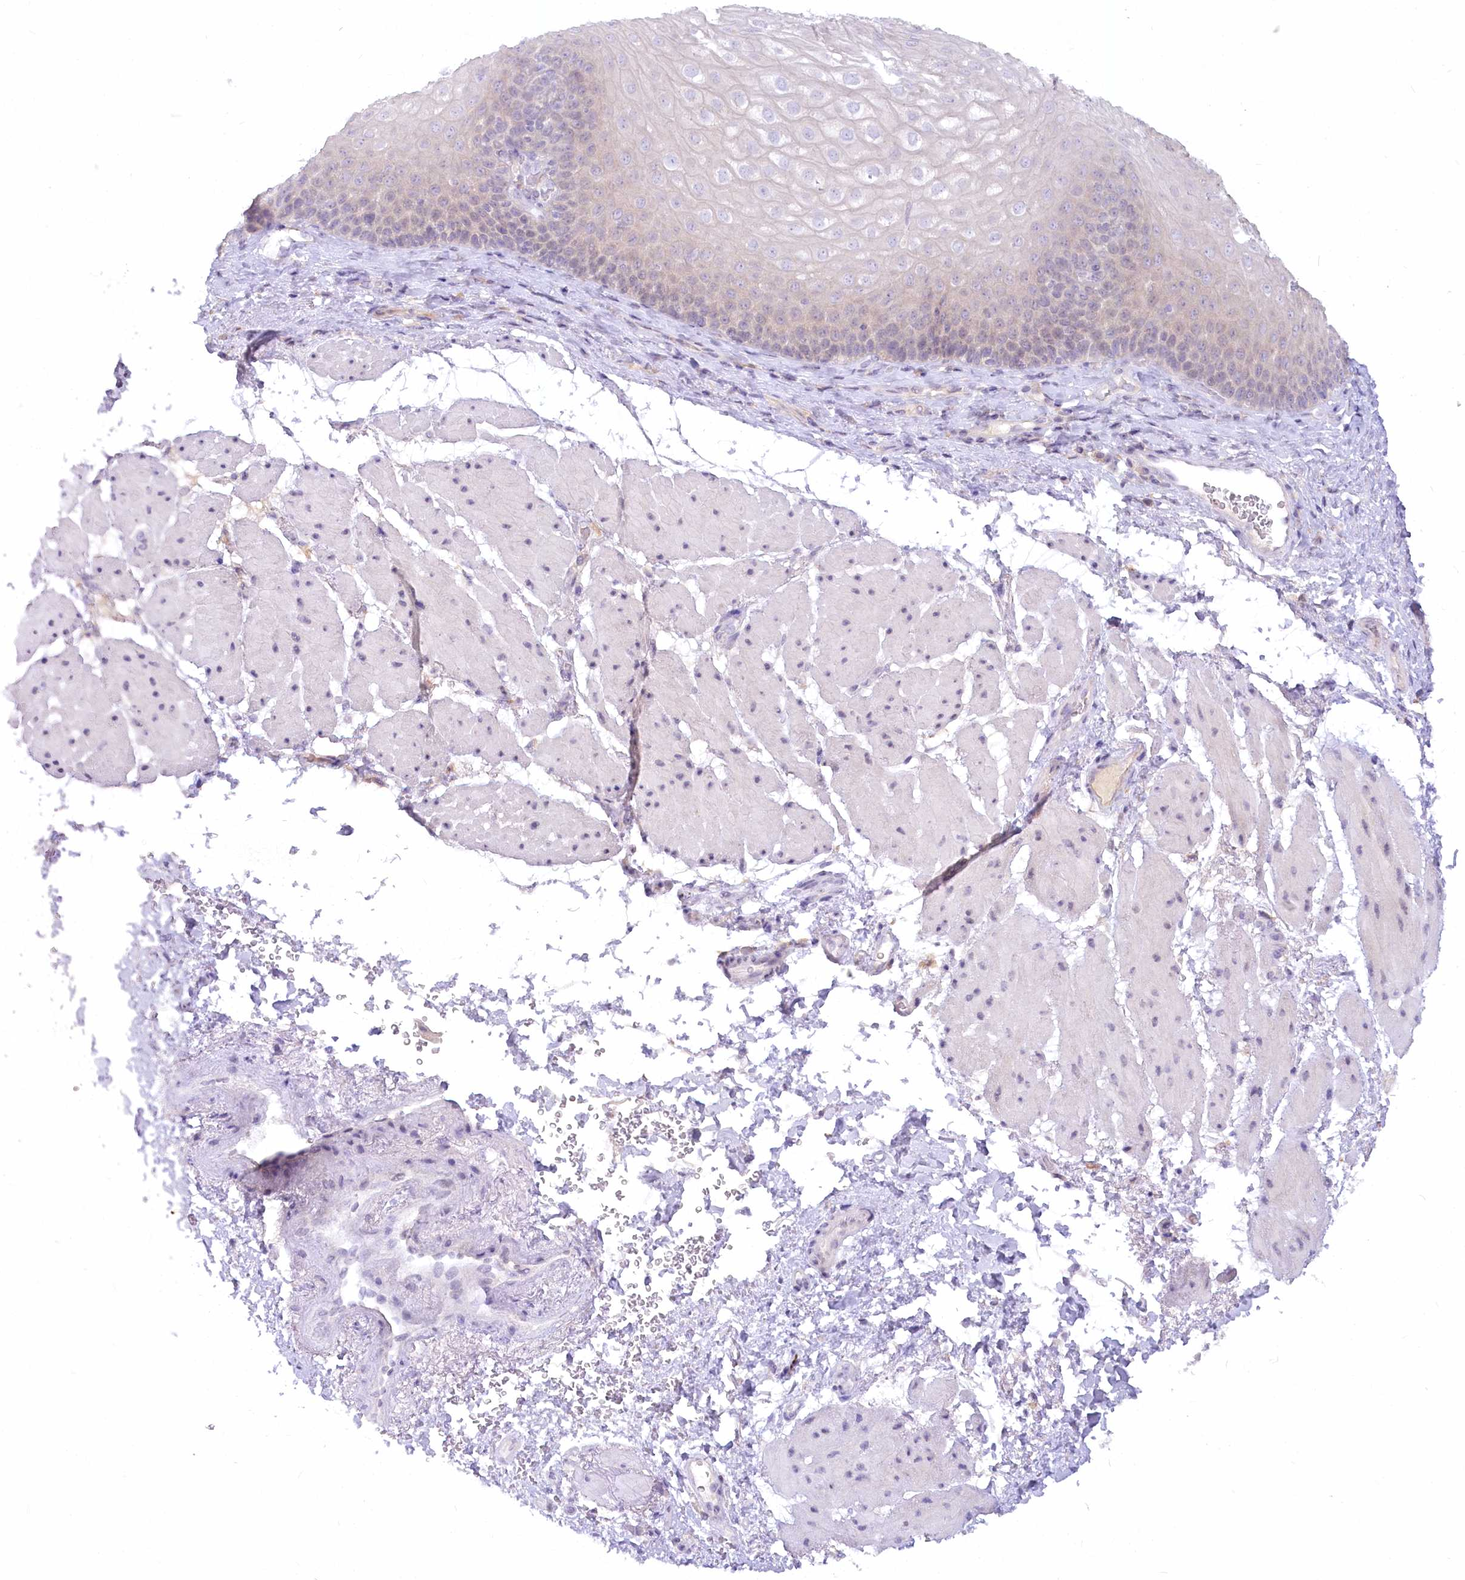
{"staining": {"intensity": "negative", "quantity": "none", "location": "none"}, "tissue": "esophagus", "cell_type": "Squamous epithelial cells", "image_type": "normal", "snomed": [{"axis": "morphology", "description": "Normal tissue, NOS"}, {"axis": "topography", "description": "Esophagus"}], "caption": "DAB immunohistochemical staining of unremarkable esophagus demonstrates no significant positivity in squamous epithelial cells. (Immunohistochemistry, brightfield microscopy, high magnification).", "gene": "EFHC2", "patient": {"sex": "female", "age": 66}}